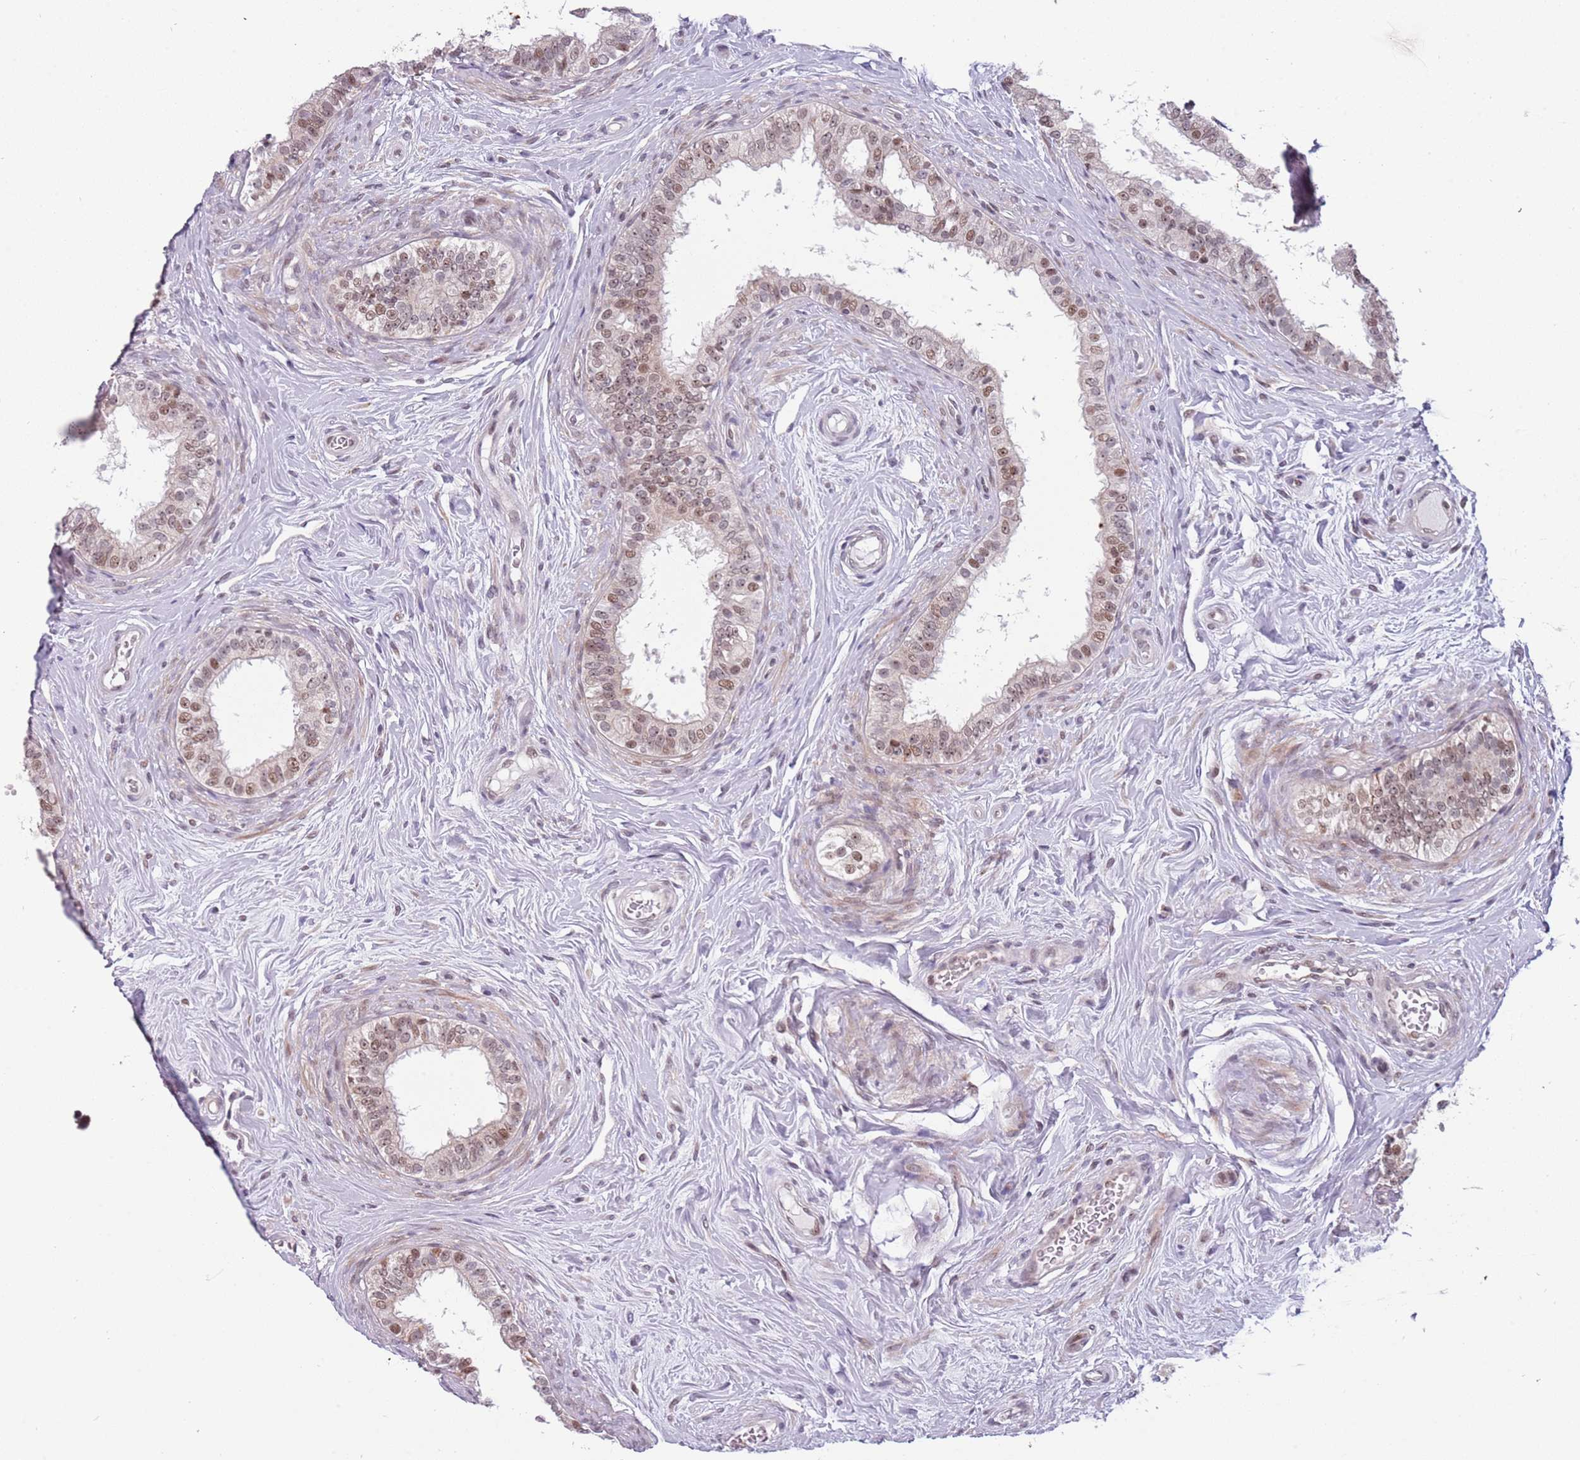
{"staining": {"intensity": "moderate", "quantity": "25%-75%", "location": "cytoplasmic/membranous,nuclear"}, "tissue": "epididymis", "cell_type": "Glandular cells", "image_type": "normal", "snomed": [{"axis": "morphology", "description": "Normal tissue, NOS"}, {"axis": "topography", "description": "Epididymis"}], "caption": "The image demonstrates staining of benign epididymis, revealing moderate cytoplasmic/membranous,nuclear protein expression (brown color) within glandular cells.", "gene": "BARD1", "patient": {"sex": "male", "age": 33}}